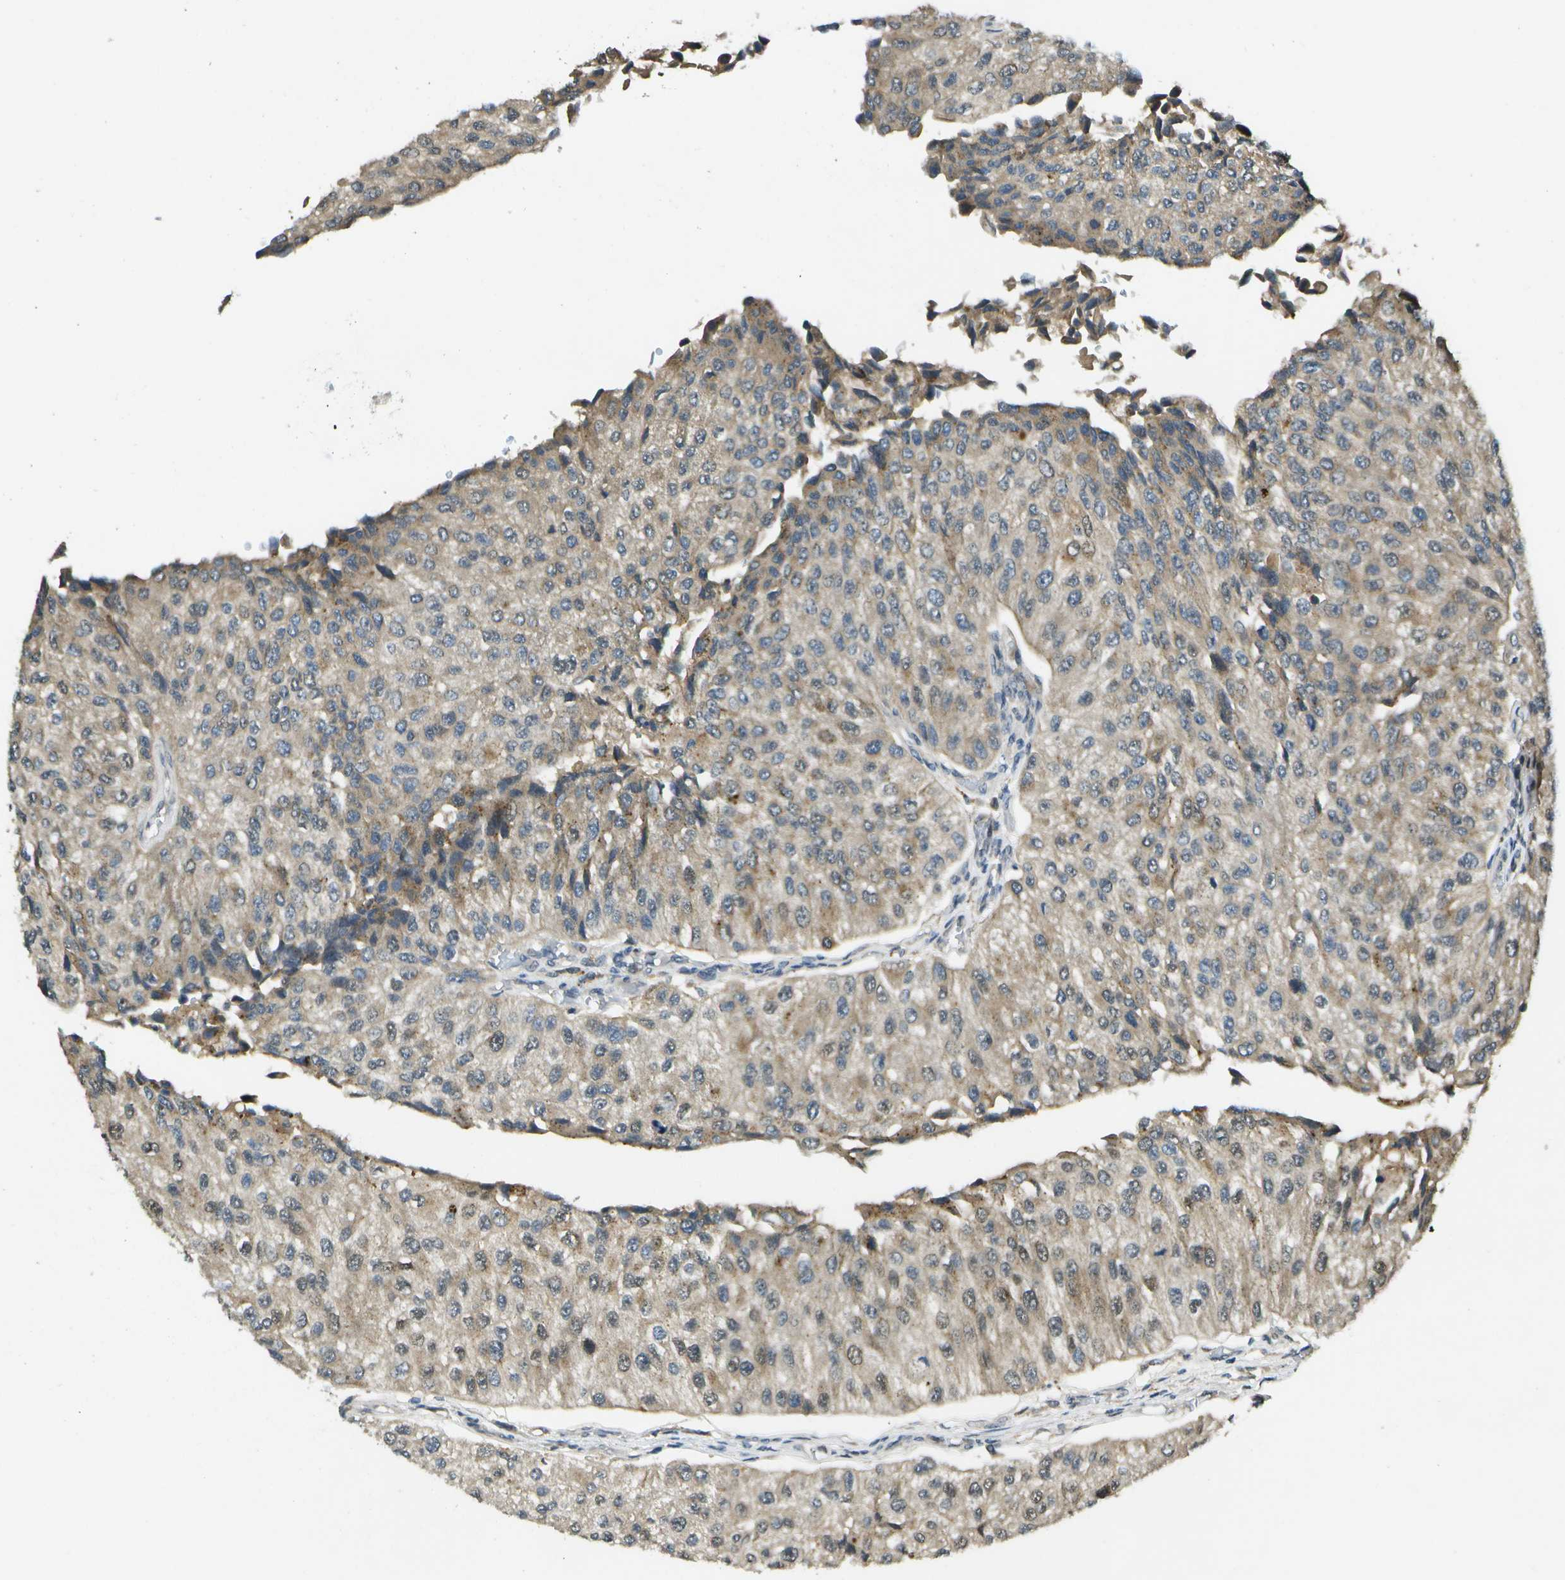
{"staining": {"intensity": "moderate", "quantity": "25%-75%", "location": "cytoplasmic/membranous,nuclear"}, "tissue": "urothelial cancer", "cell_type": "Tumor cells", "image_type": "cancer", "snomed": [{"axis": "morphology", "description": "Urothelial carcinoma, High grade"}, {"axis": "topography", "description": "Kidney"}, {"axis": "topography", "description": "Urinary bladder"}], "caption": "Immunohistochemical staining of urothelial carcinoma (high-grade) shows medium levels of moderate cytoplasmic/membranous and nuclear protein positivity in approximately 25%-75% of tumor cells. (DAB = brown stain, brightfield microscopy at high magnification).", "gene": "GANC", "patient": {"sex": "male", "age": 77}}